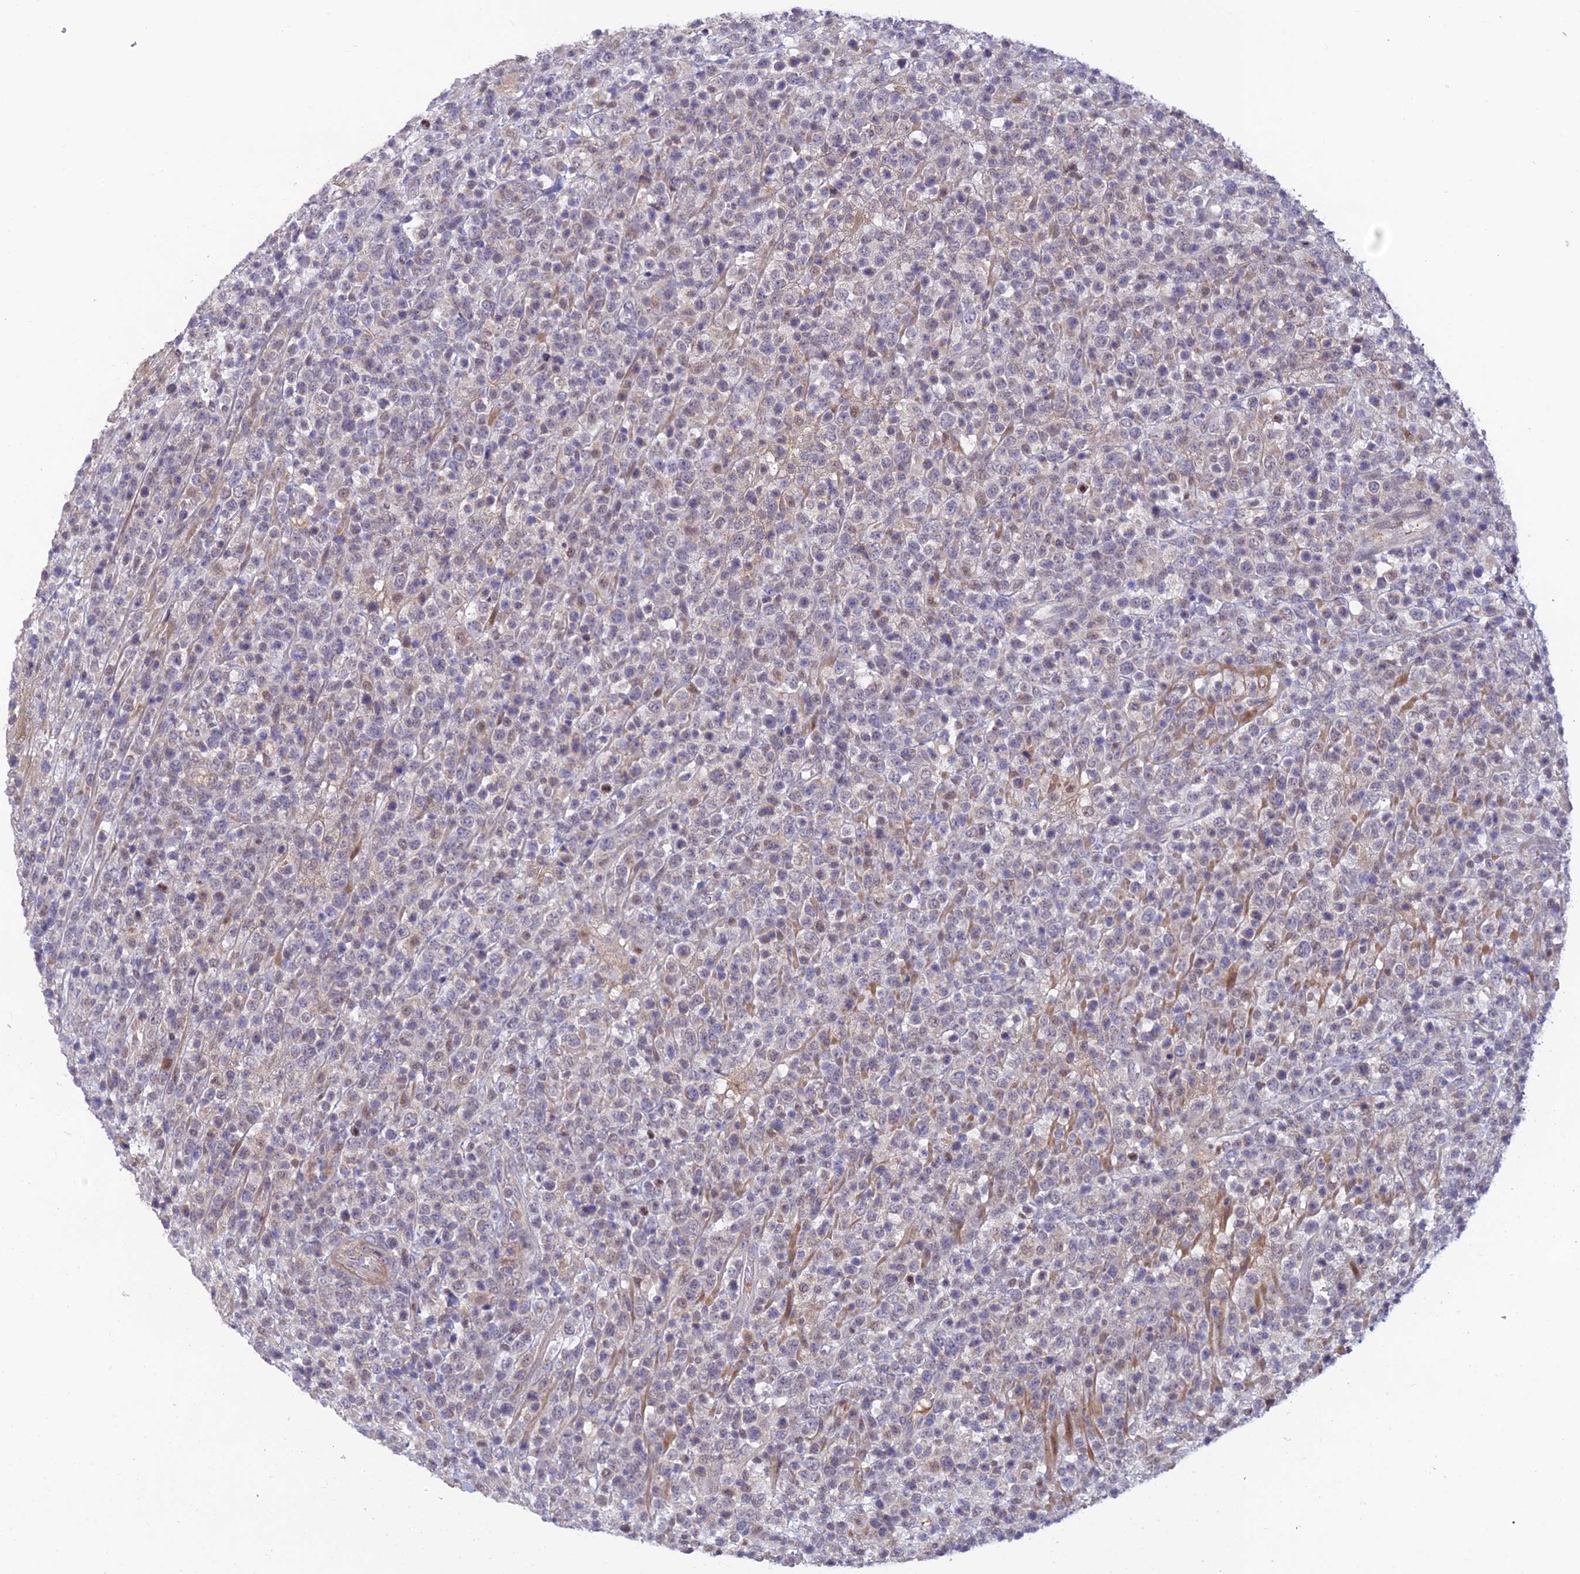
{"staining": {"intensity": "negative", "quantity": "none", "location": "none"}, "tissue": "lymphoma", "cell_type": "Tumor cells", "image_type": "cancer", "snomed": [{"axis": "morphology", "description": "Malignant lymphoma, non-Hodgkin's type, High grade"}, {"axis": "topography", "description": "Colon"}], "caption": "IHC histopathology image of neoplastic tissue: human high-grade malignant lymphoma, non-Hodgkin's type stained with DAB demonstrates no significant protein expression in tumor cells.", "gene": "FASTKD5", "patient": {"sex": "female", "age": 53}}